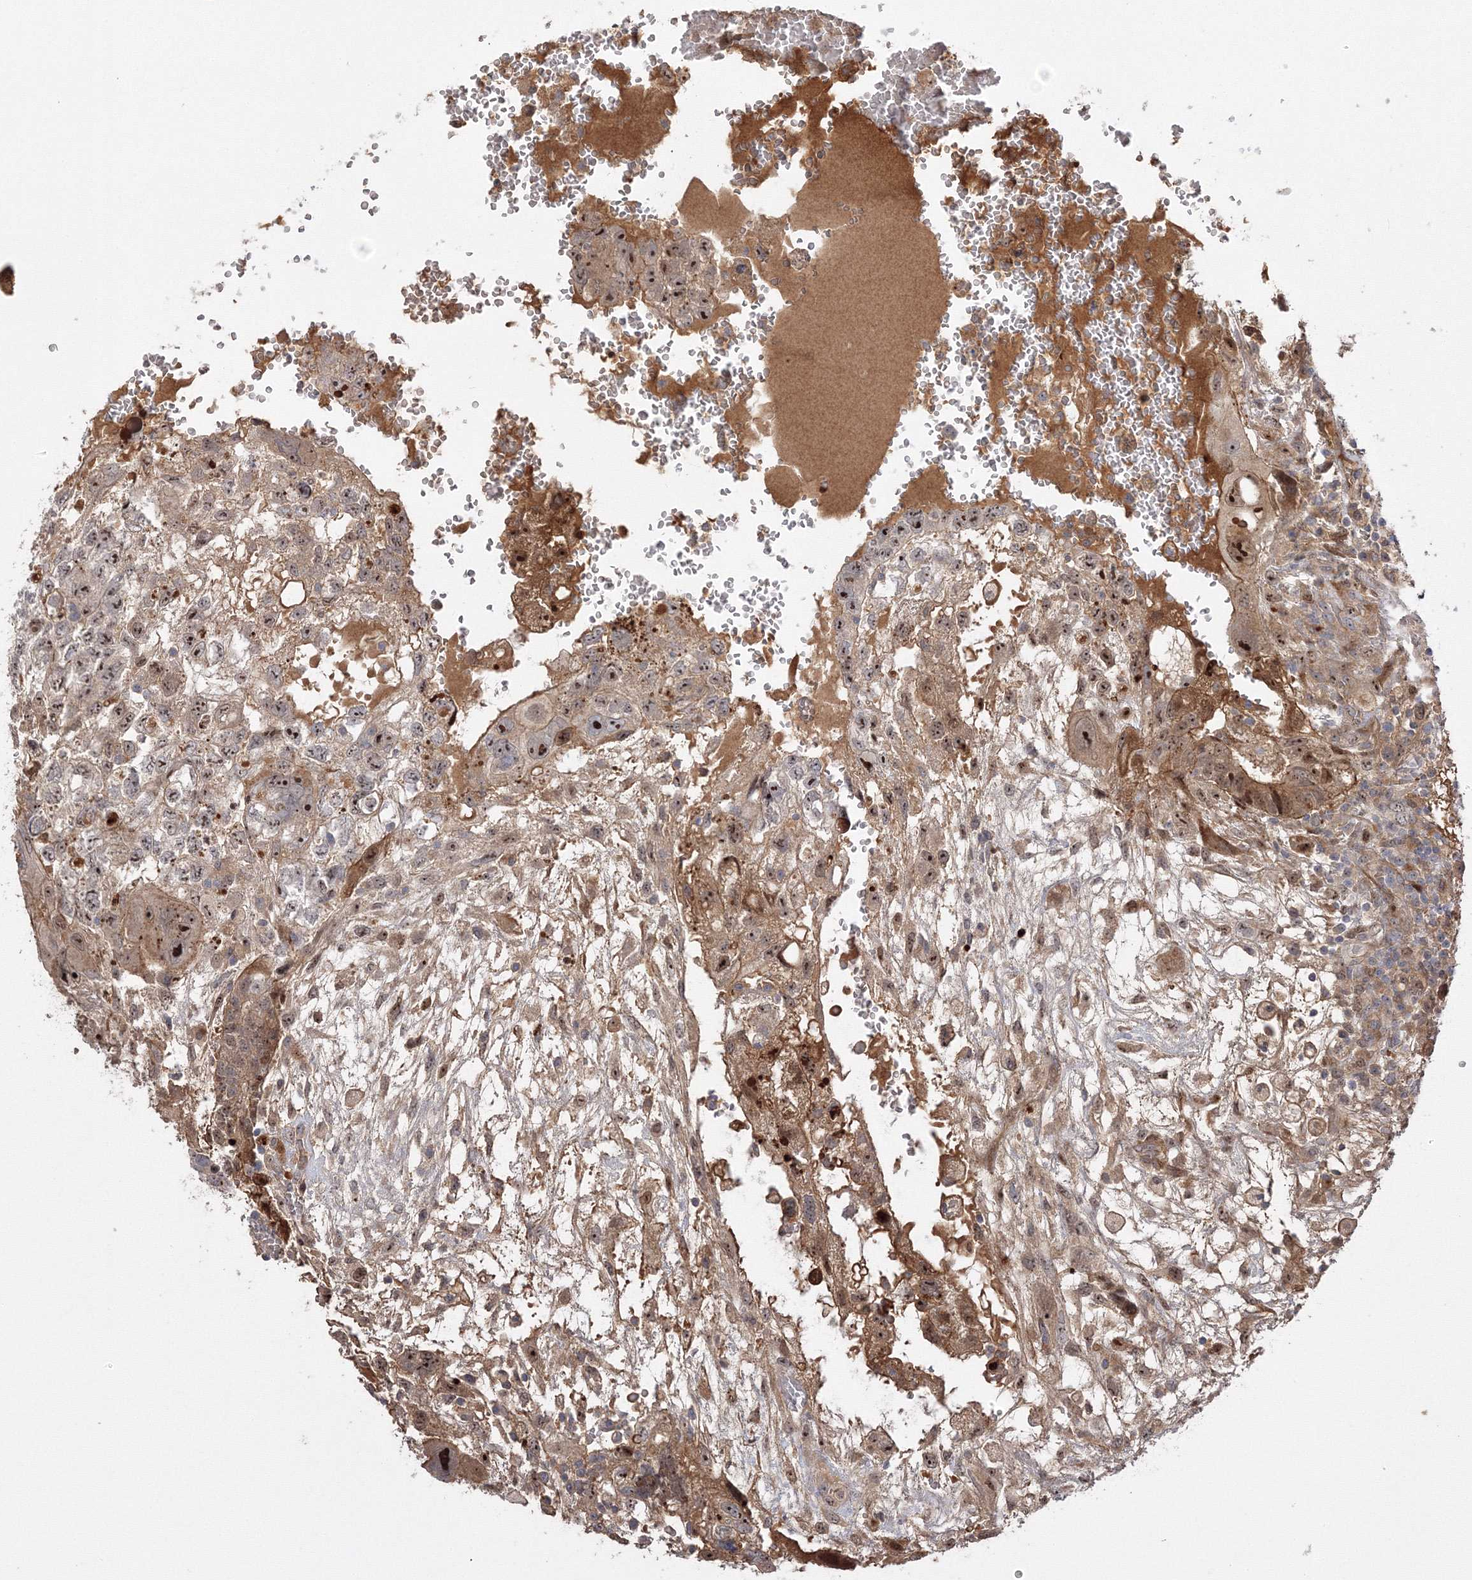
{"staining": {"intensity": "strong", "quantity": ">75%", "location": "cytoplasmic/membranous,nuclear"}, "tissue": "testis cancer", "cell_type": "Tumor cells", "image_type": "cancer", "snomed": [{"axis": "morphology", "description": "Carcinoma, Embryonal, NOS"}, {"axis": "topography", "description": "Testis"}], "caption": "Immunohistochemistry photomicrograph of embryonal carcinoma (testis) stained for a protein (brown), which displays high levels of strong cytoplasmic/membranous and nuclear positivity in about >75% of tumor cells.", "gene": "NPM3", "patient": {"sex": "male", "age": 36}}